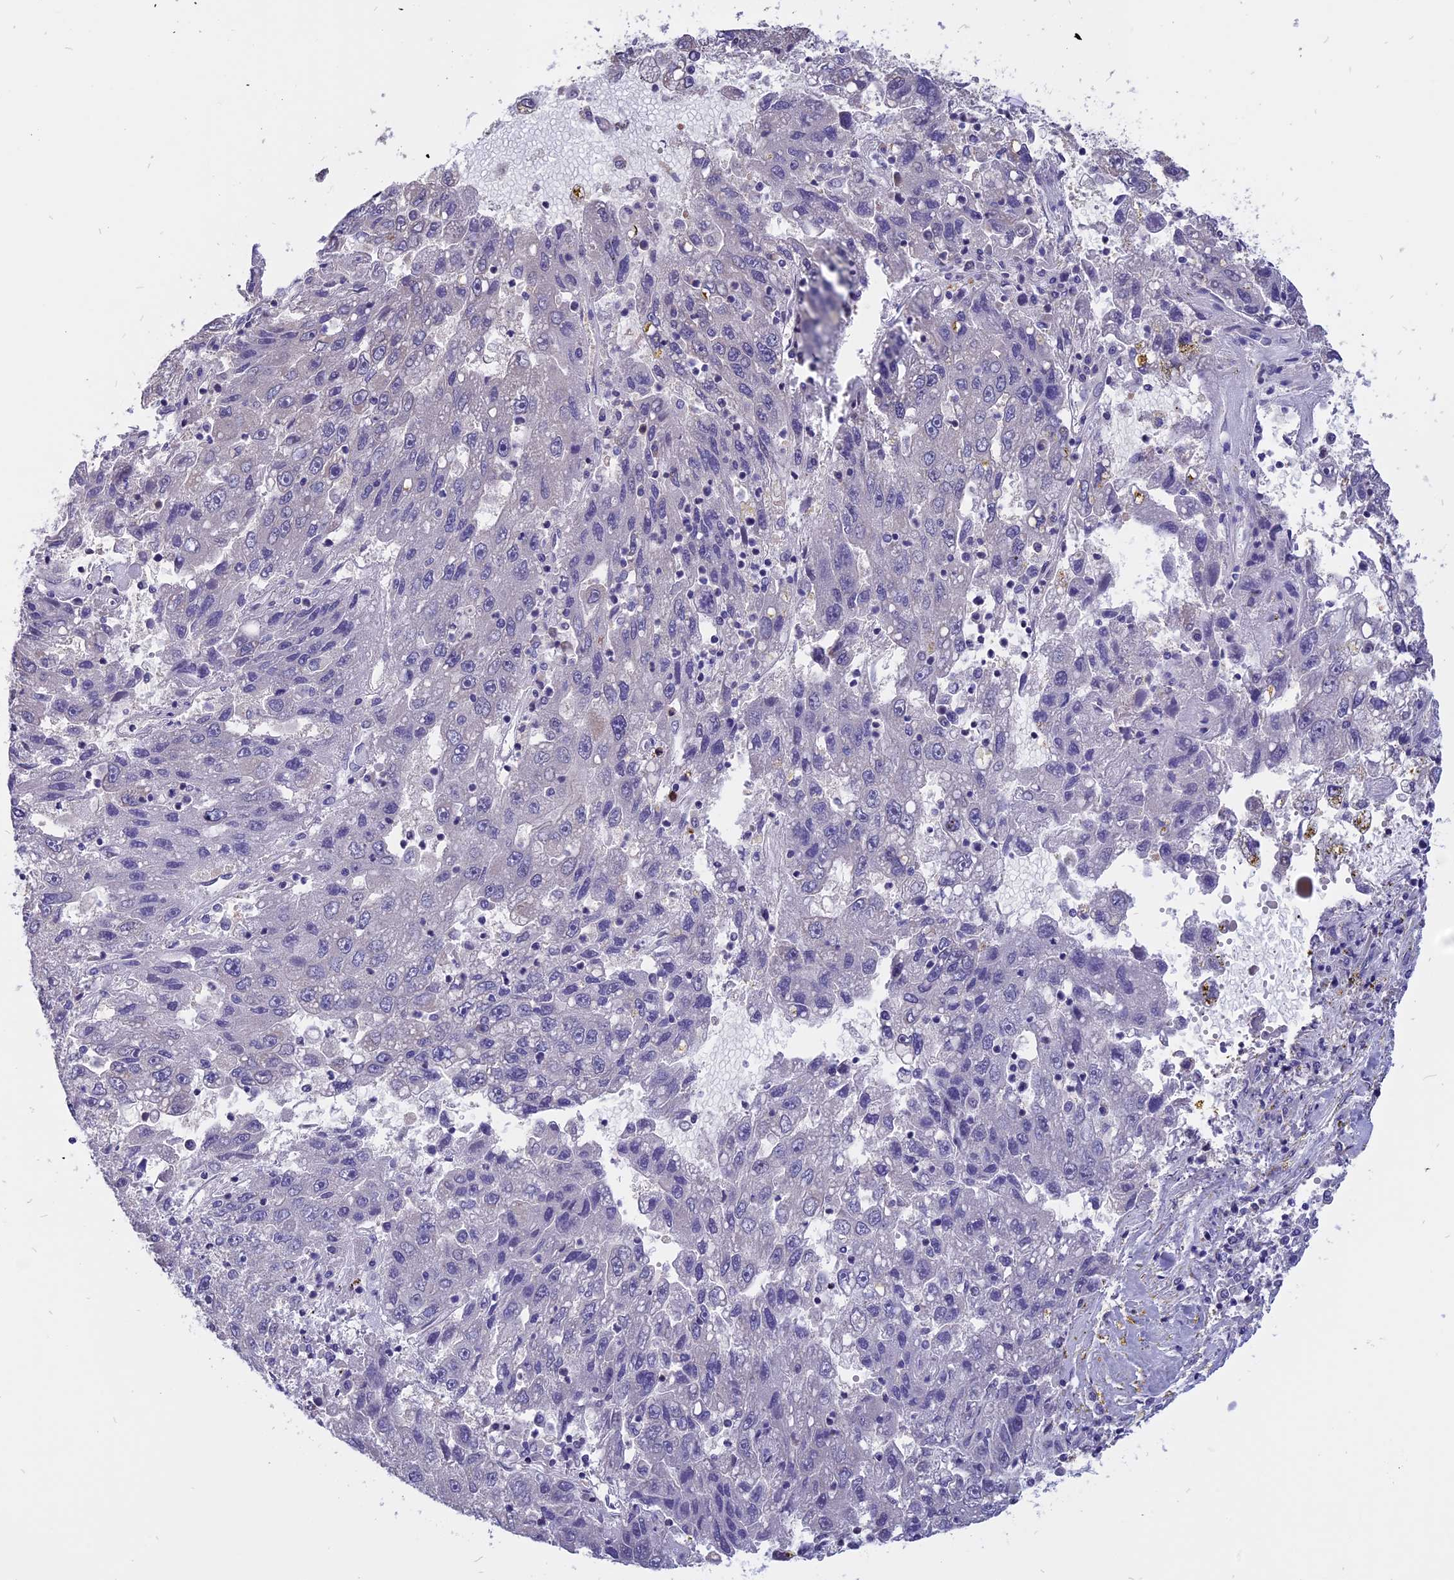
{"staining": {"intensity": "negative", "quantity": "none", "location": "none"}, "tissue": "liver cancer", "cell_type": "Tumor cells", "image_type": "cancer", "snomed": [{"axis": "morphology", "description": "Carcinoma, Hepatocellular, NOS"}, {"axis": "topography", "description": "Liver"}], "caption": "This photomicrograph is of liver cancer stained with immunohistochemistry (IHC) to label a protein in brown with the nuclei are counter-stained blue. There is no positivity in tumor cells.", "gene": "CARMIL2", "patient": {"sex": "male", "age": 49}}